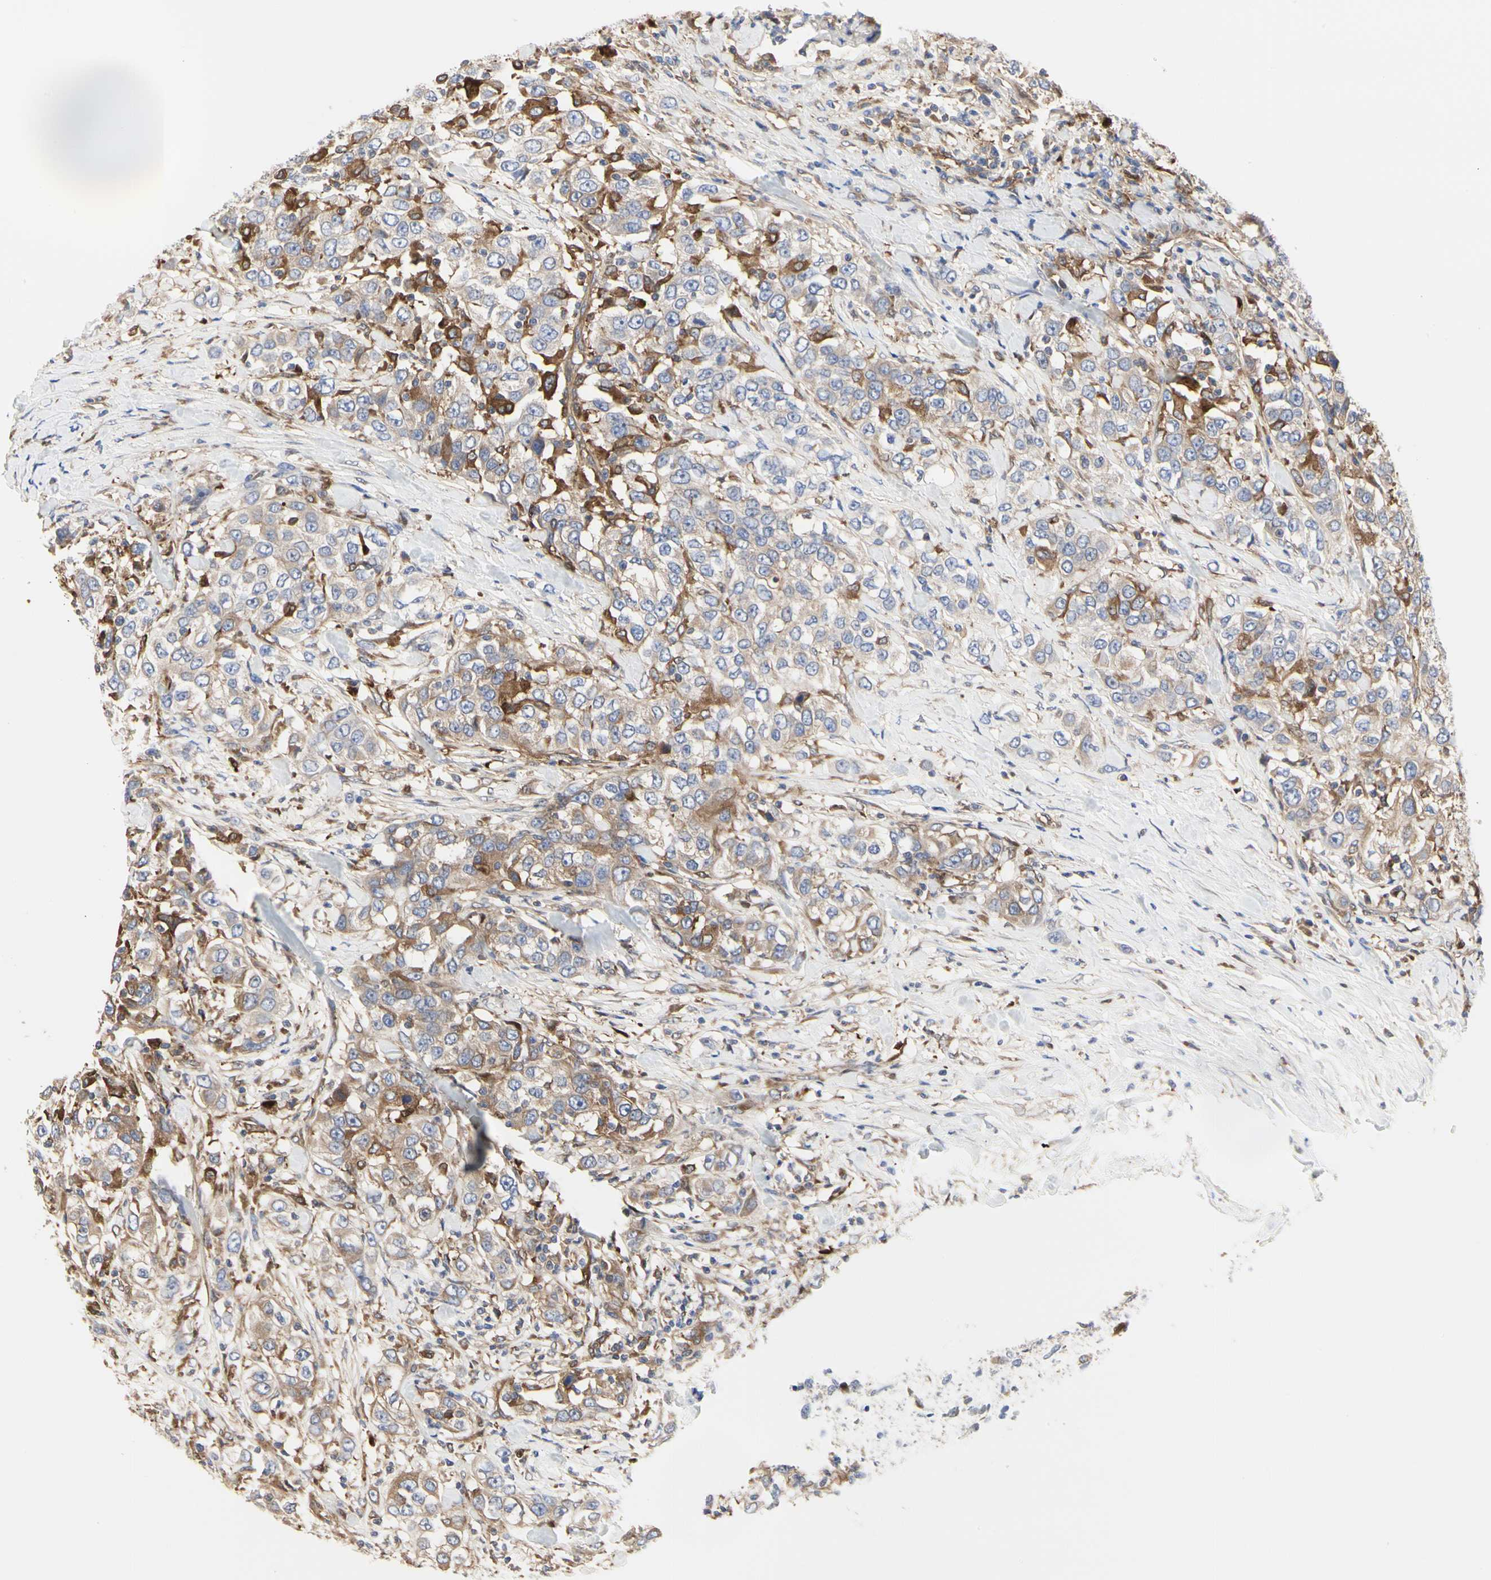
{"staining": {"intensity": "moderate", "quantity": ">75%", "location": "cytoplasmic/membranous"}, "tissue": "urothelial cancer", "cell_type": "Tumor cells", "image_type": "cancer", "snomed": [{"axis": "morphology", "description": "Urothelial carcinoma, High grade"}, {"axis": "topography", "description": "Urinary bladder"}], "caption": "Immunohistochemical staining of high-grade urothelial carcinoma demonstrates moderate cytoplasmic/membranous protein positivity in about >75% of tumor cells.", "gene": "C3orf52", "patient": {"sex": "female", "age": 80}}